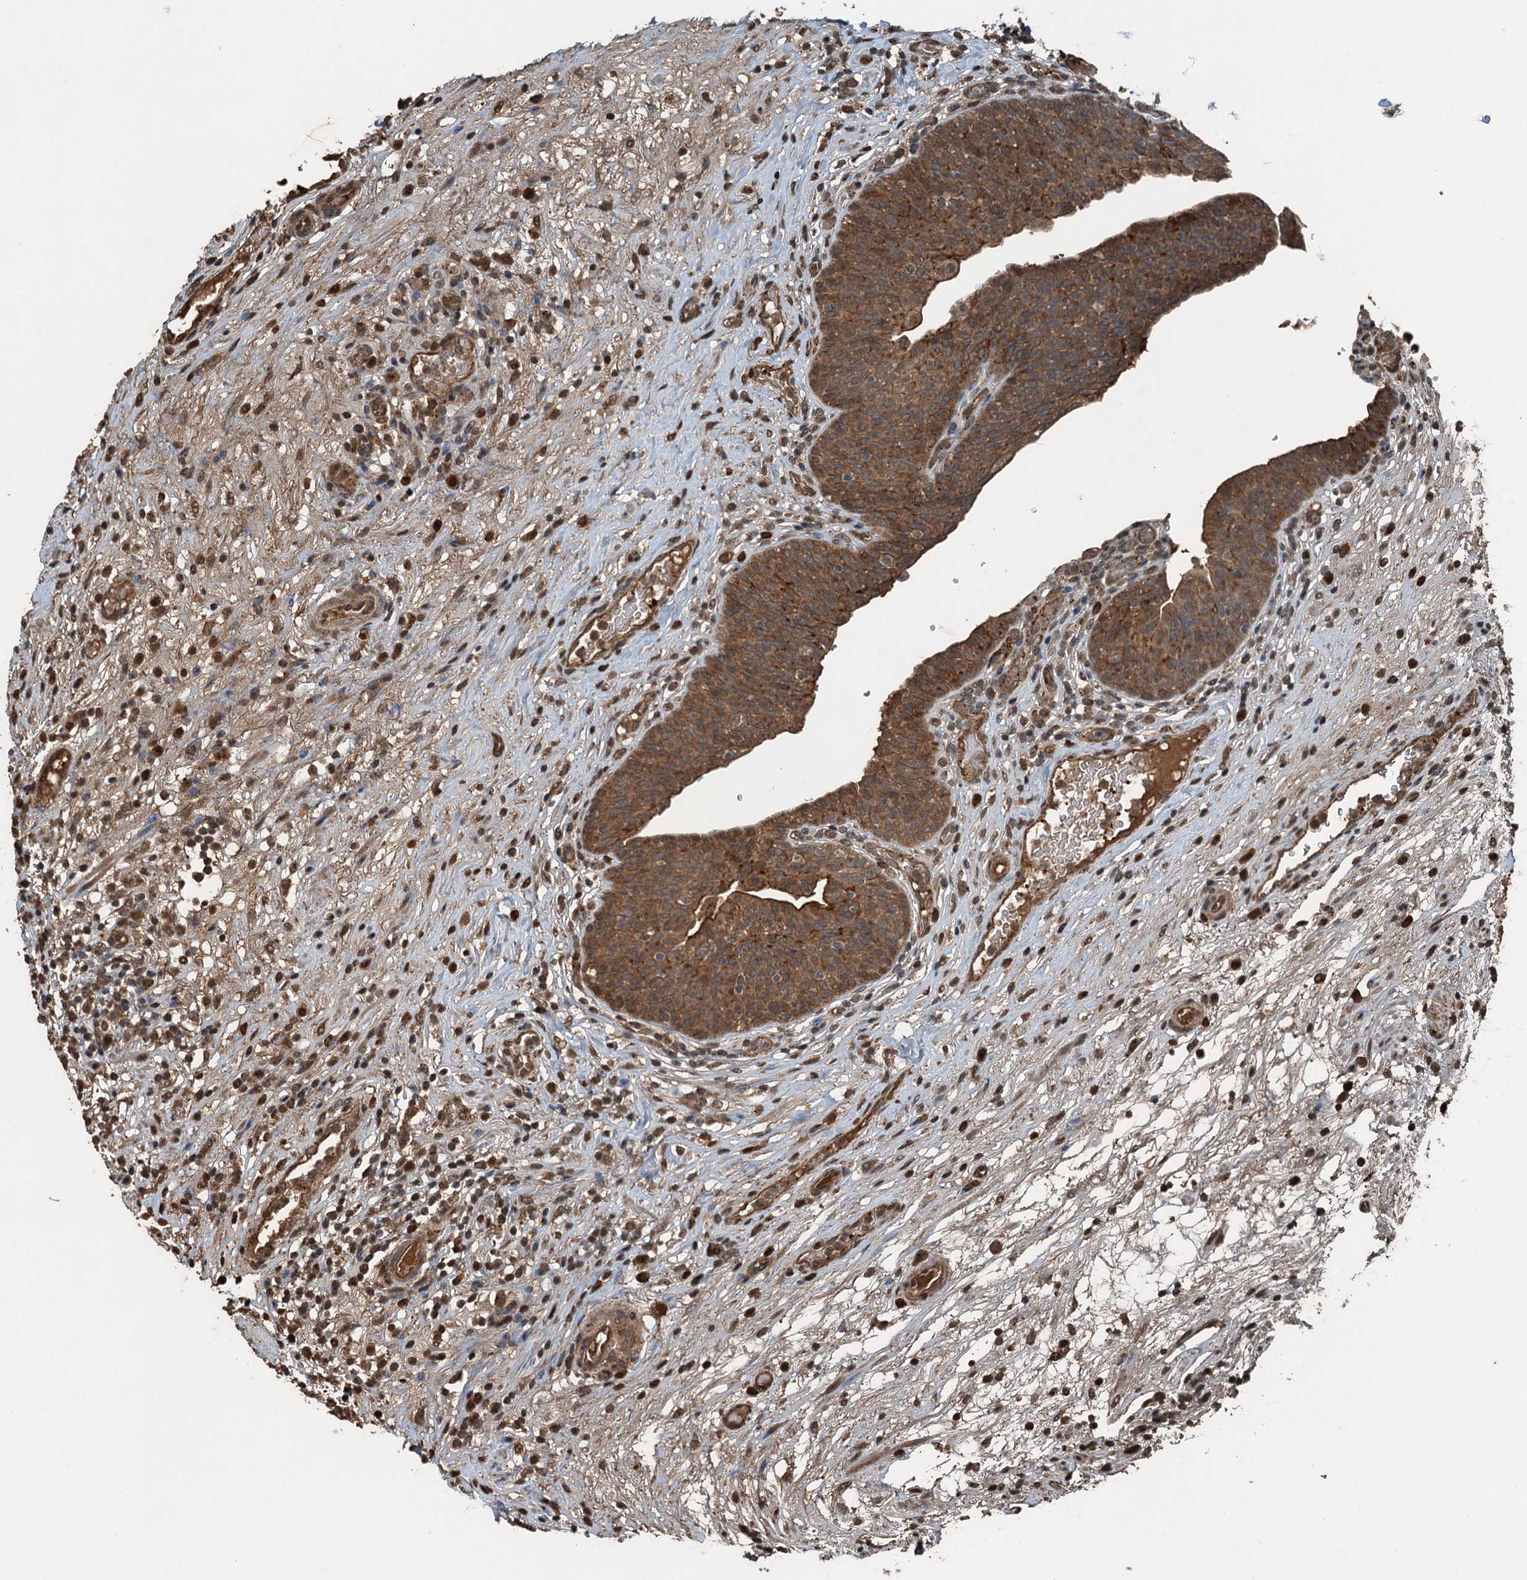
{"staining": {"intensity": "moderate", "quantity": ">75%", "location": "cytoplasmic/membranous,nuclear"}, "tissue": "urinary bladder", "cell_type": "Urothelial cells", "image_type": "normal", "snomed": [{"axis": "morphology", "description": "Normal tissue, NOS"}, {"axis": "topography", "description": "Urinary bladder"}], "caption": "High-power microscopy captured an immunohistochemistry (IHC) image of unremarkable urinary bladder, revealing moderate cytoplasmic/membranous,nuclear expression in approximately >75% of urothelial cells.", "gene": "TCTN1", "patient": {"sex": "male", "age": 71}}